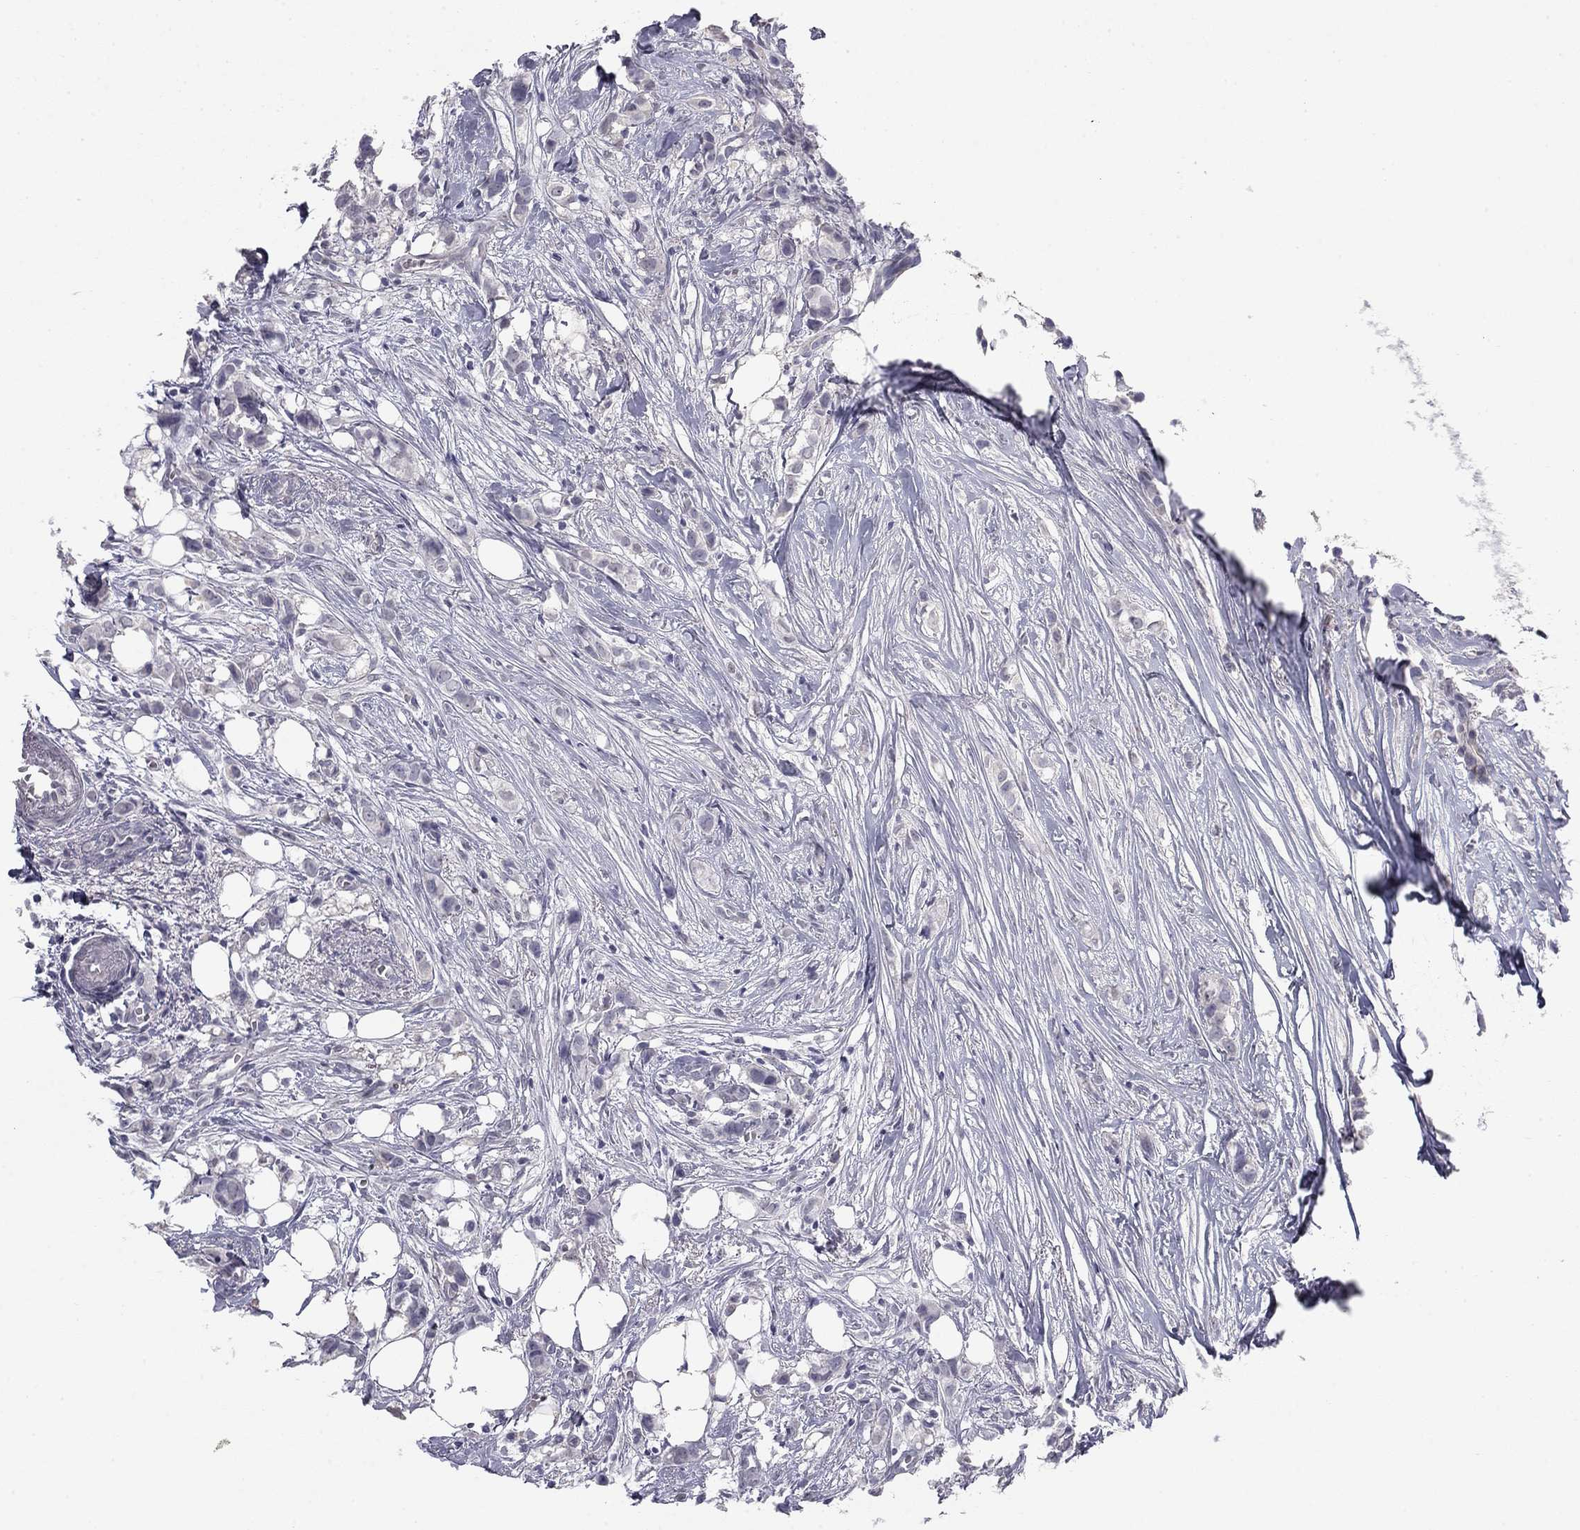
{"staining": {"intensity": "negative", "quantity": "none", "location": "none"}, "tissue": "breast cancer", "cell_type": "Tumor cells", "image_type": "cancer", "snomed": [{"axis": "morphology", "description": "Duct carcinoma"}, {"axis": "topography", "description": "Breast"}], "caption": "Photomicrograph shows no protein positivity in tumor cells of infiltrating ductal carcinoma (breast) tissue. The staining is performed using DAB brown chromogen with nuclei counter-stained in using hematoxylin.", "gene": "PRRT2", "patient": {"sex": "female", "age": 85}}